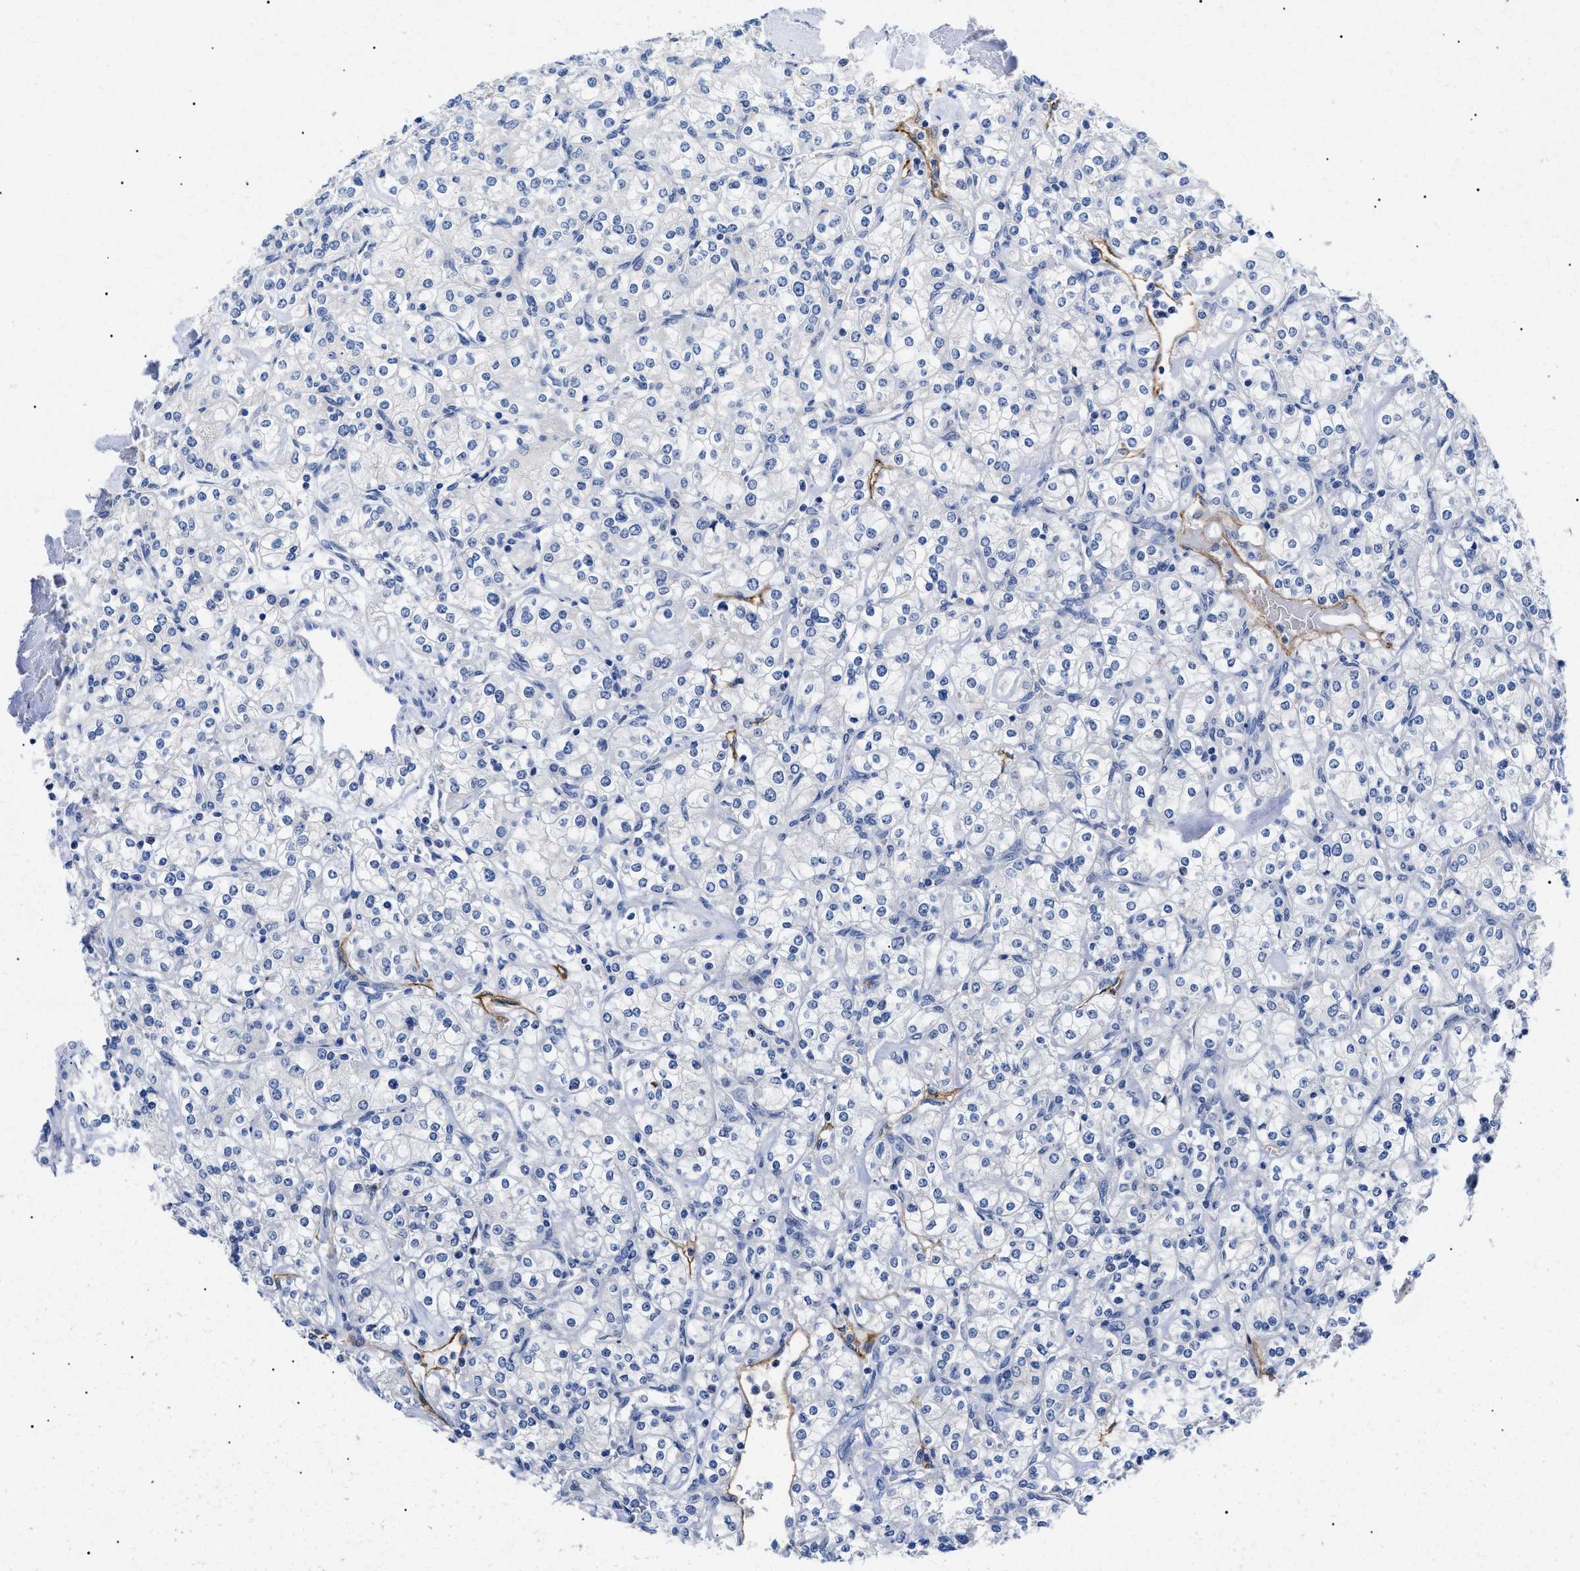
{"staining": {"intensity": "negative", "quantity": "none", "location": "none"}, "tissue": "renal cancer", "cell_type": "Tumor cells", "image_type": "cancer", "snomed": [{"axis": "morphology", "description": "Adenocarcinoma, NOS"}, {"axis": "topography", "description": "Kidney"}], "caption": "High power microscopy histopathology image of an immunohistochemistry (IHC) micrograph of renal cancer (adenocarcinoma), revealing no significant staining in tumor cells.", "gene": "ACKR1", "patient": {"sex": "male", "age": 77}}